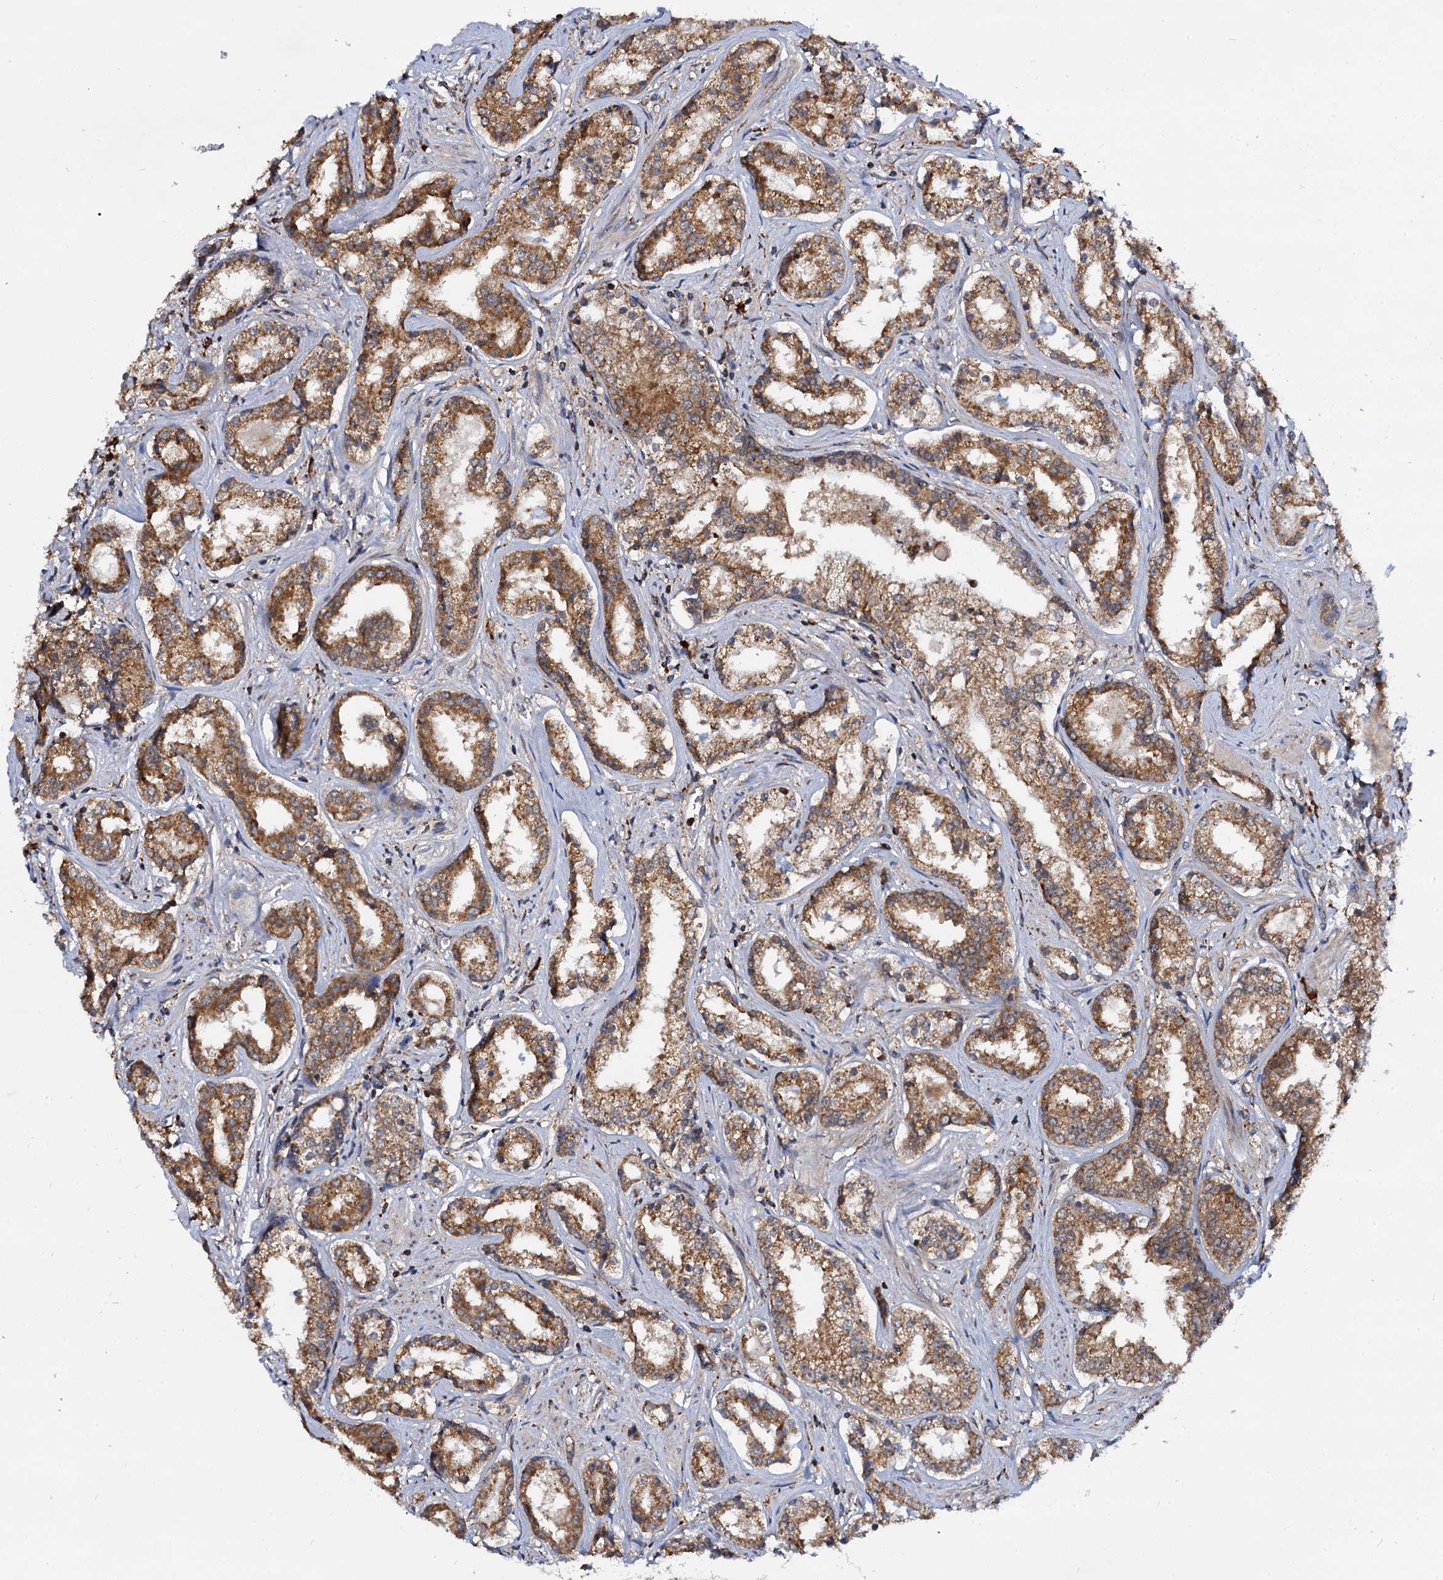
{"staining": {"intensity": "moderate", "quantity": ">75%", "location": "cytoplasmic/membranous"}, "tissue": "prostate cancer", "cell_type": "Tumor cells", "image_type": "cancer", "snomed": [{"axis": "morphology", "description": "Adenocarcinoma, High grade"}, {"axis": "topography", "description": "Prostate"}], "caption": "Immunohistochemical staining of prostate cancer (high-grade adenocarcinoma) reveals medium levels of moderate cytoplasmic/membranous protein staining in about >75% of tumor cells.", "gene": "UFM1", "patient": {"sex": "male", "age": 58}}